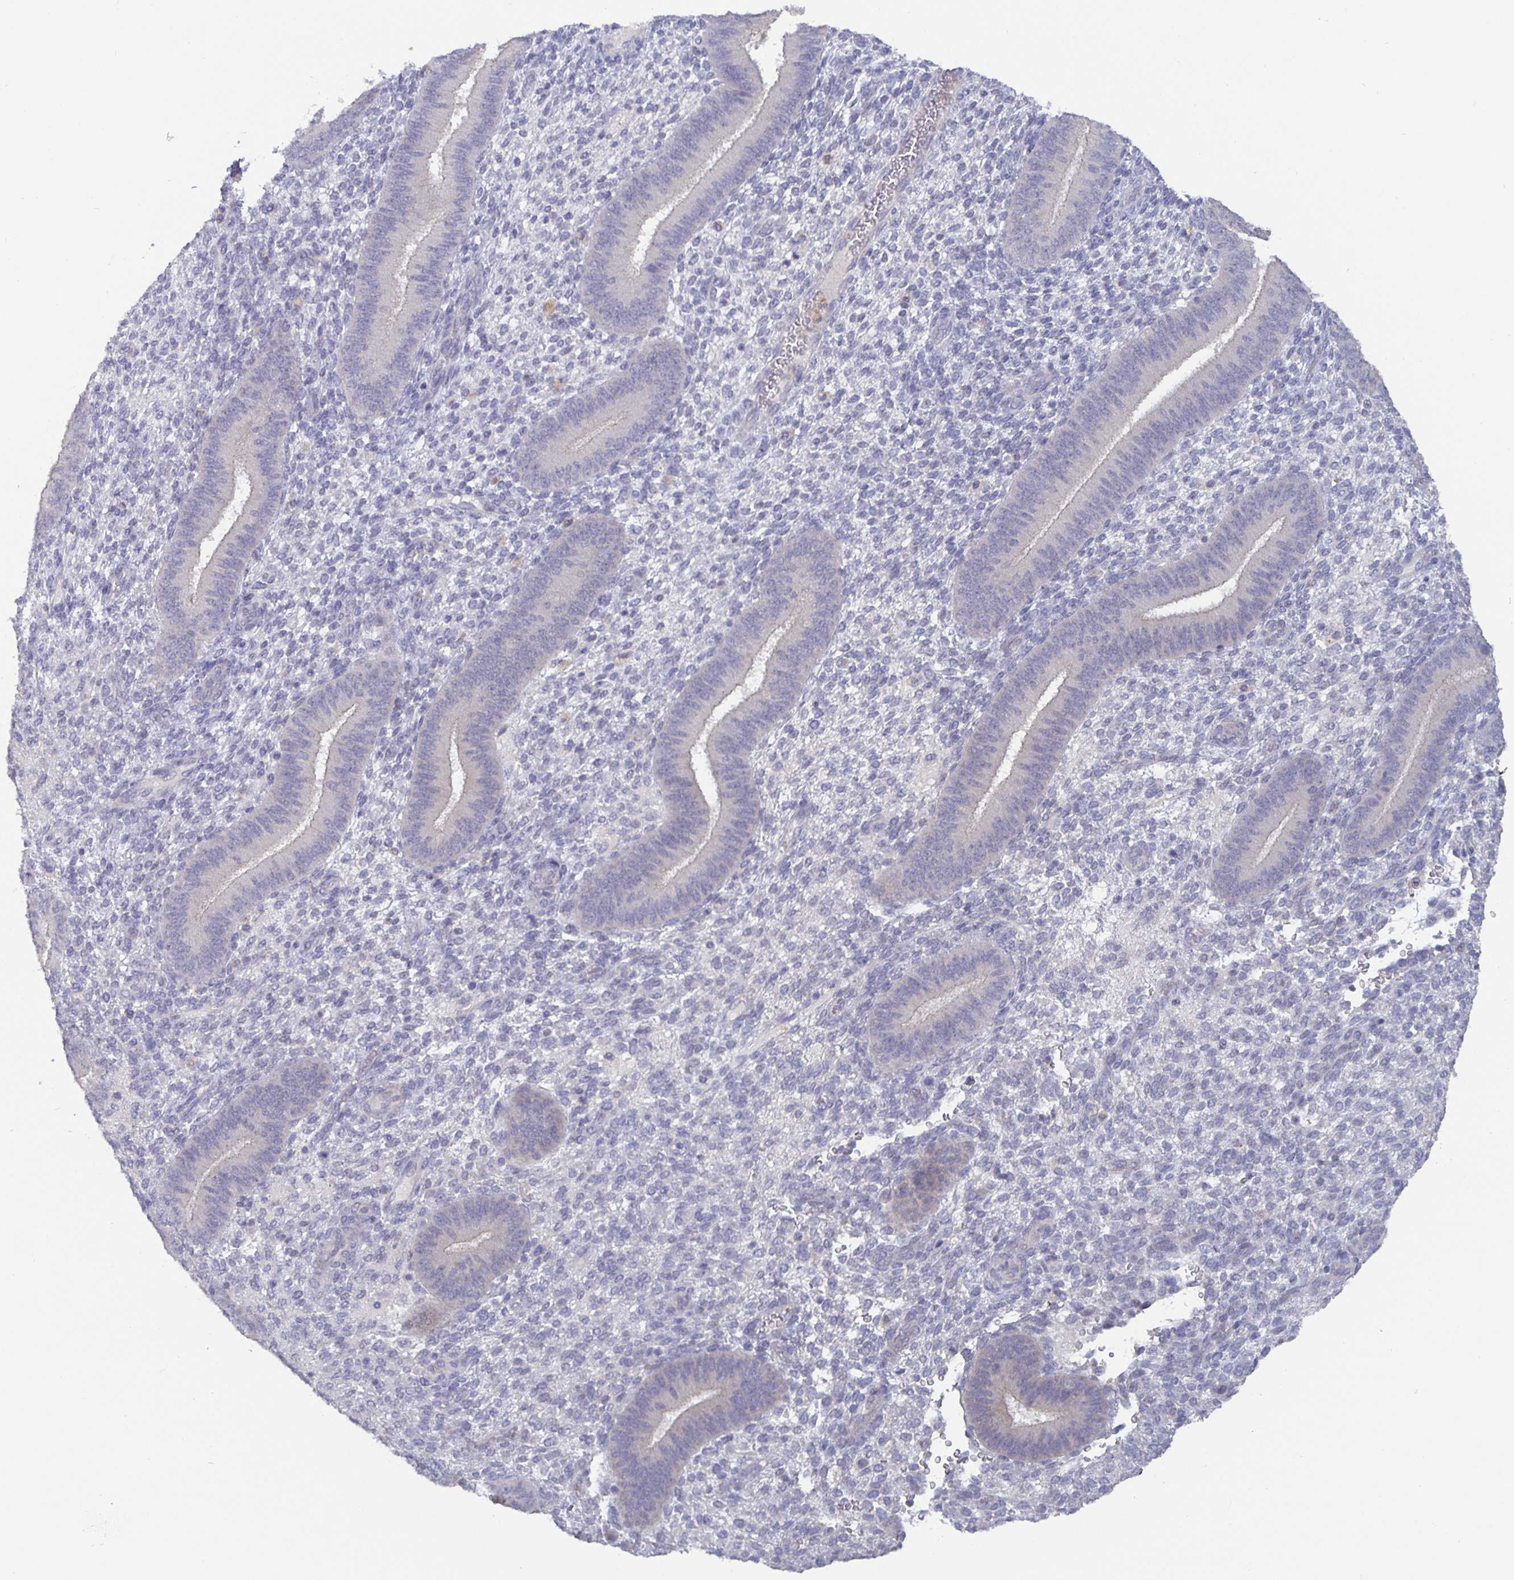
{"staining": {"intensity": "negative", "quantity": "none", "location": "none"}, "tissue": "endometrium", "cell_type": "Cells in endometrial stroma", "image_type": "normal", "snomed": [{"axis": "morphology", "description": "Normal tissue, NOS"}, {"axis": "topography", "description": "Endometrium"}], "caption": "The IHC micrograph has no significant staining in cells in endometrial stroma of endometrium.", "gene": "GDF15", "patient": {"sex": "female", "age": 39}}